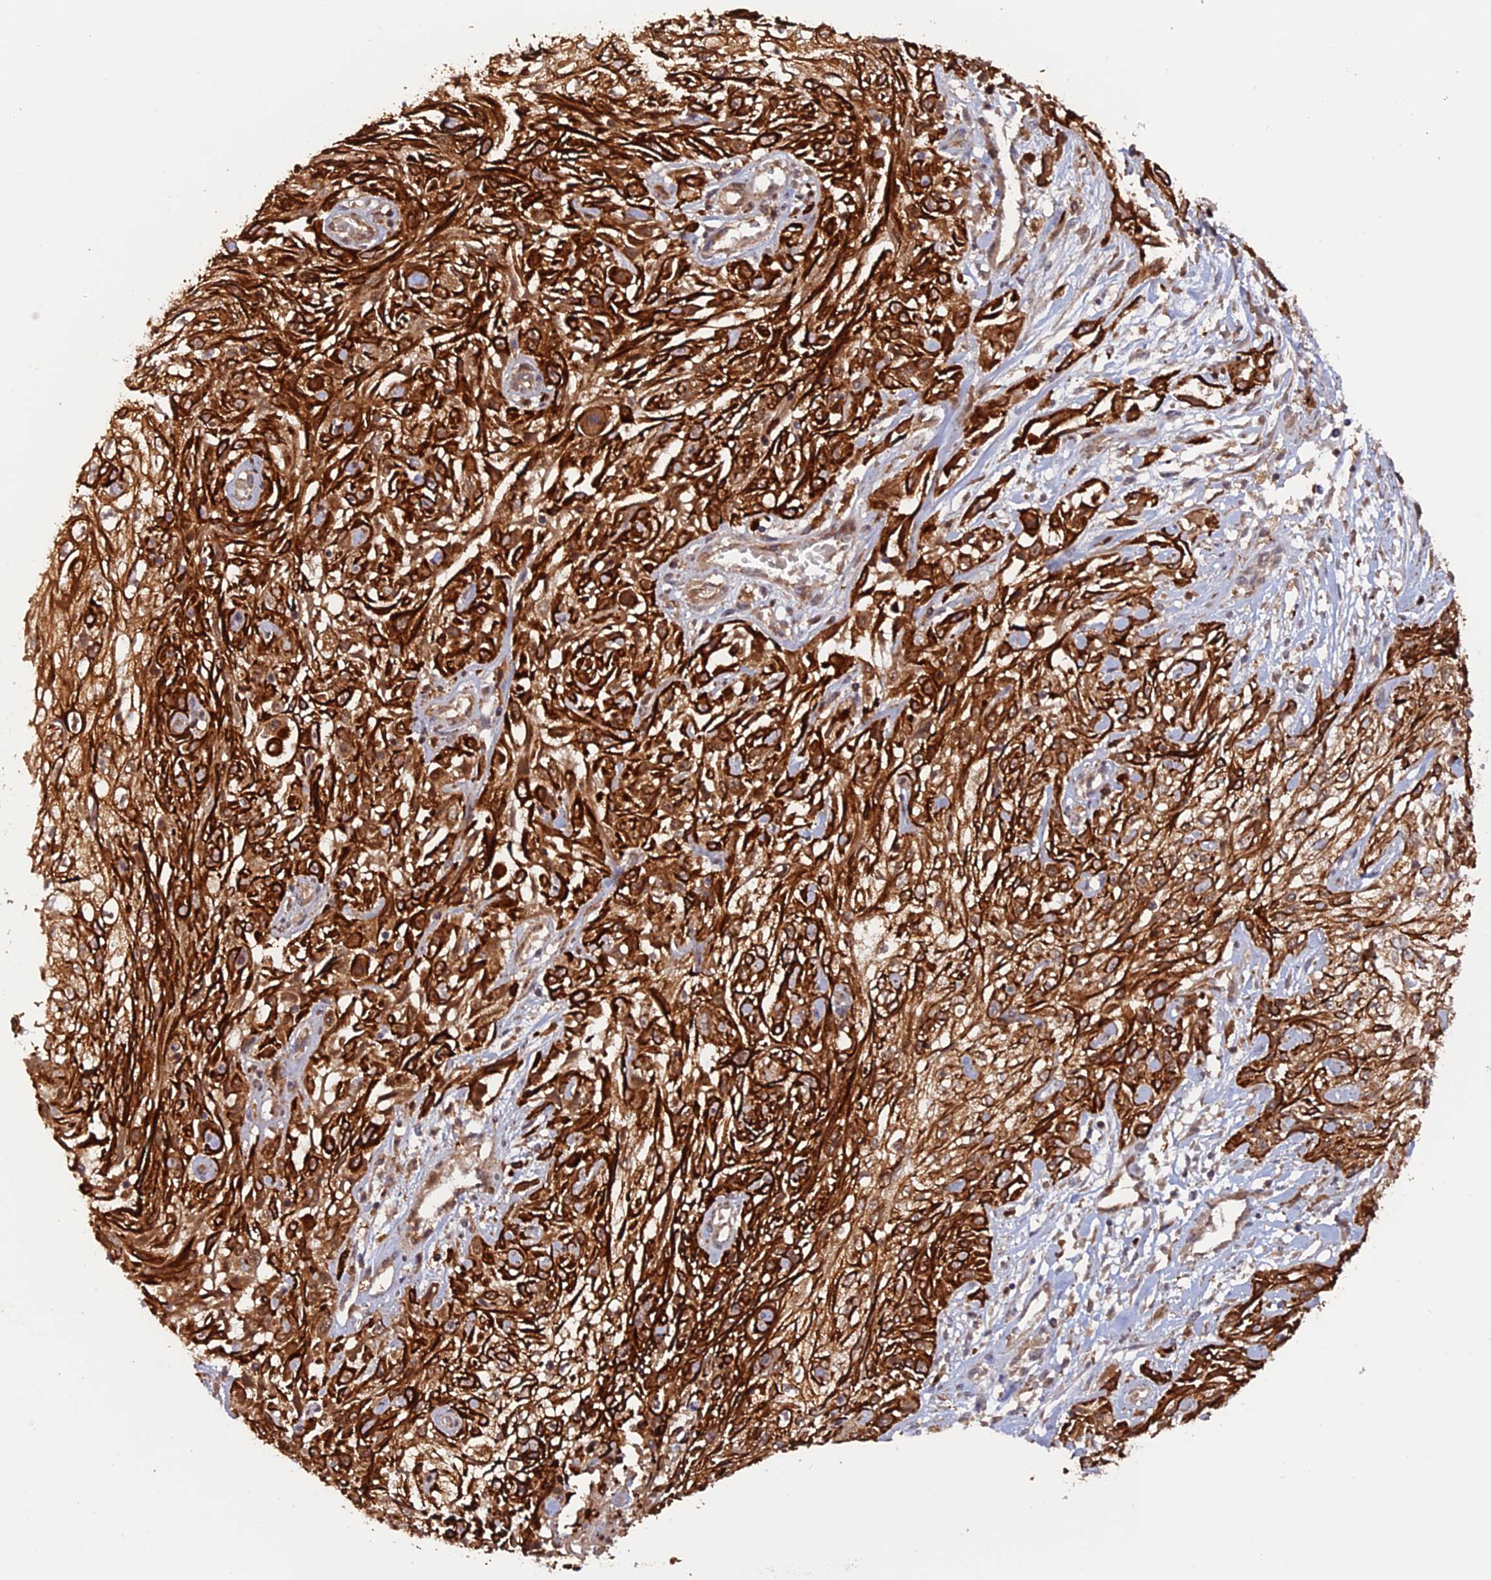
{"staining": {"intensity": "strong", "quantity": ">75%", "location": "cytoplasmic/membranous"}, "tissue": "skin cancer", "cell_type": "Tumor cells", "image_type": "cancer", "snomed": [{"axis": "morphology", "description": "Squamous cell carcinoma, NOS"}, {"axis": "morphology", "description": "Squamous cell carcinoma, metastatic, NOS"}, {"axis": "topography", "description": "Skin"}, {"axis": "topography", "description": "Lymph node"}], "caption": "IHC of human skin squamous cell carcinoma shows high levels of strong cytoplasmic/membranous positivity in approximately >75% of tumor cells.", "gene": "DTYMK", "patient": {"sex": "male", "age": 75}}